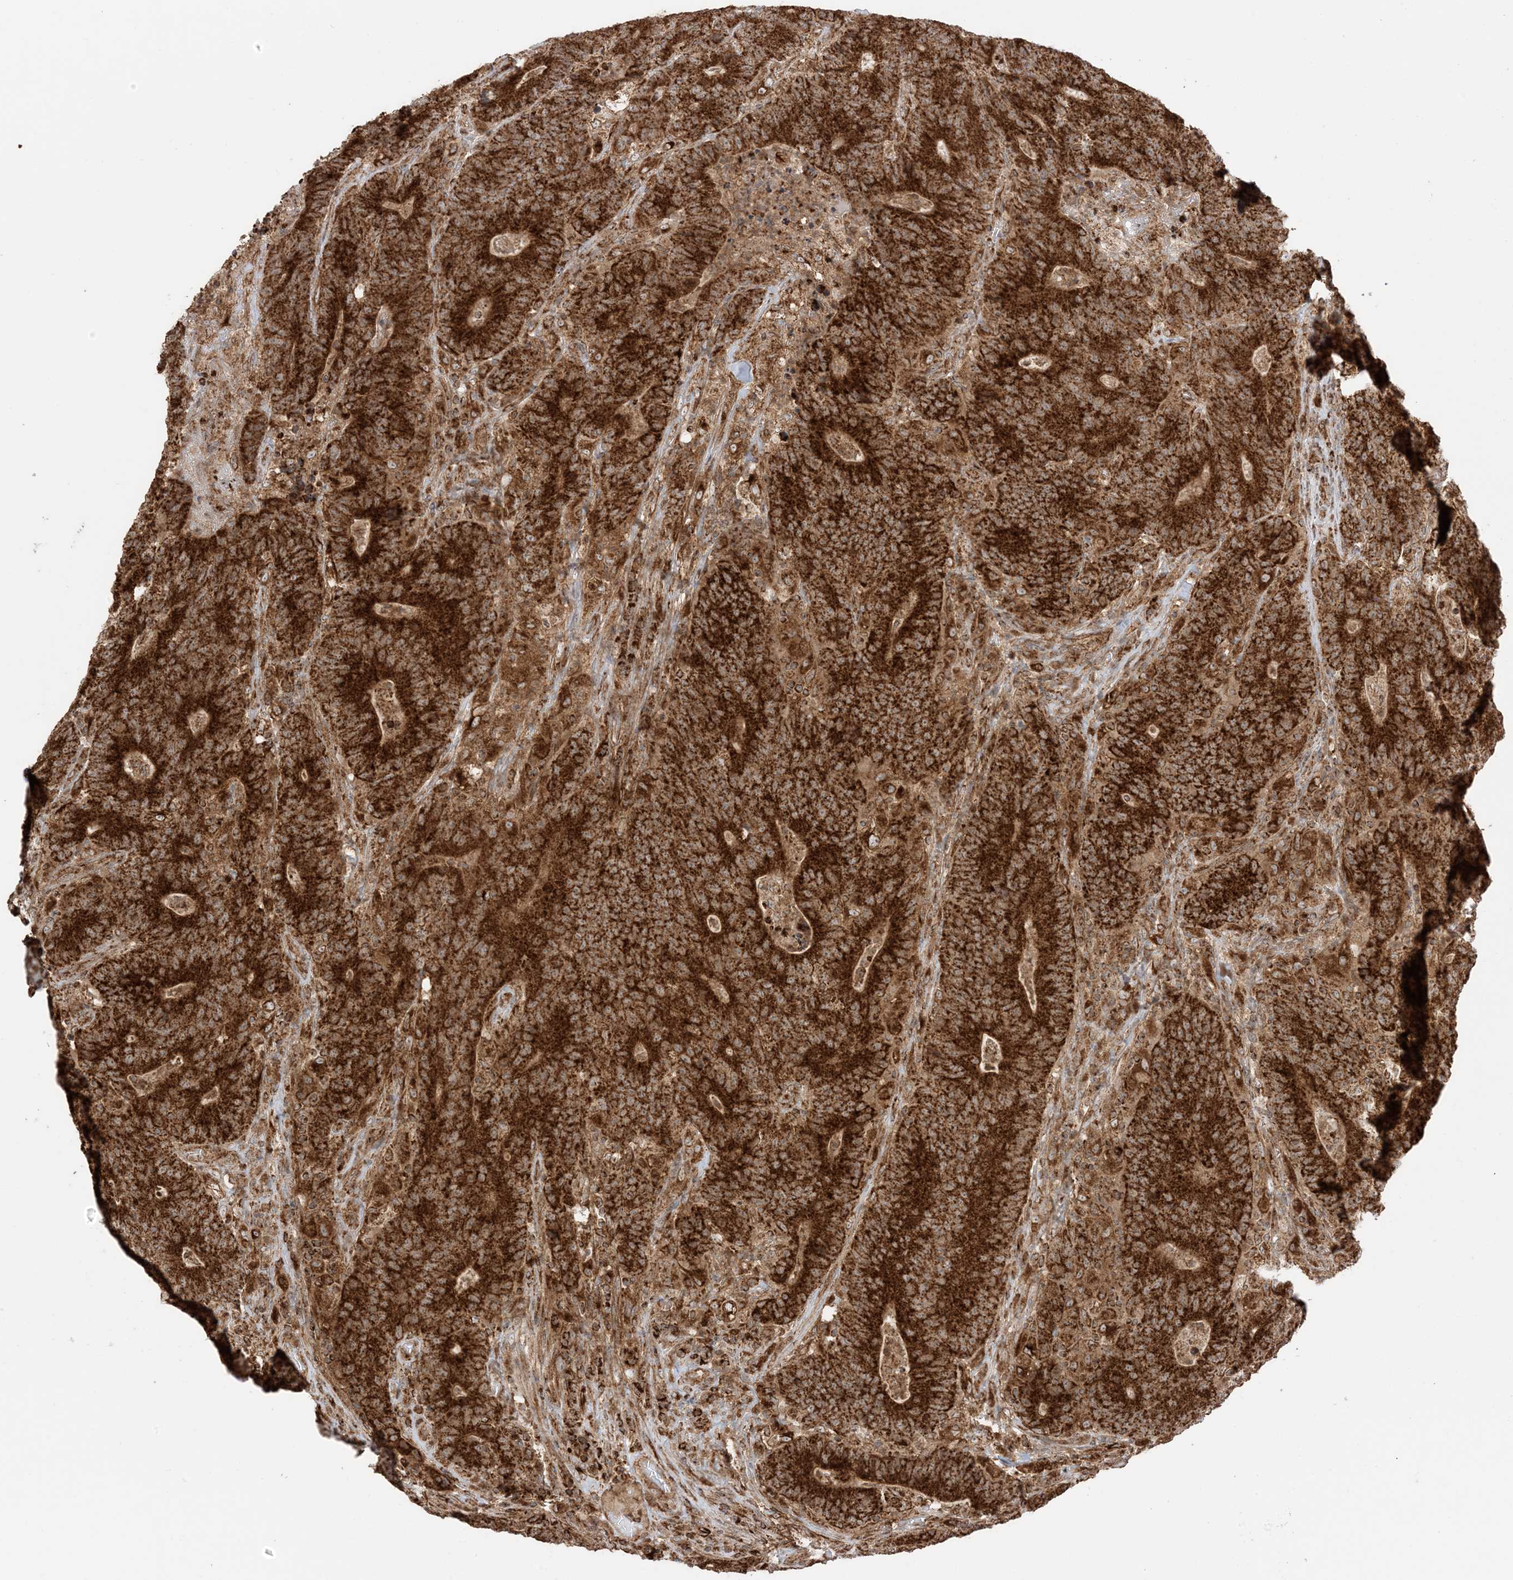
{"staining": {"intensity": "strong", "quantity": ">75%", "location": "cytoplasmic/membranous"}, "tissue": "colorectal cancer", "cell_type": "Tumor cells", "image_type": "cancer", "snomed": [{"axis": "morphology", "description": "Normal tissue, NOS"}, {"axis": "morphology", "description": "Adenocarcinoma, NOS"}, {"axis": "topography", "description": "Colon"}], "caption": "Immunohistochemistry image of neoplastic tissue: human colorectal cancer (adenocarcinoma) stained using immunohistochemistry reveals high levels of strong protein expression localized specifically in the cytoplasmic/membranous of tumor cells, appearing as a cytoplasmic/membranous brown color.", "gene": "N4BP3", "patient": {"sex": "female", "age": 75}}